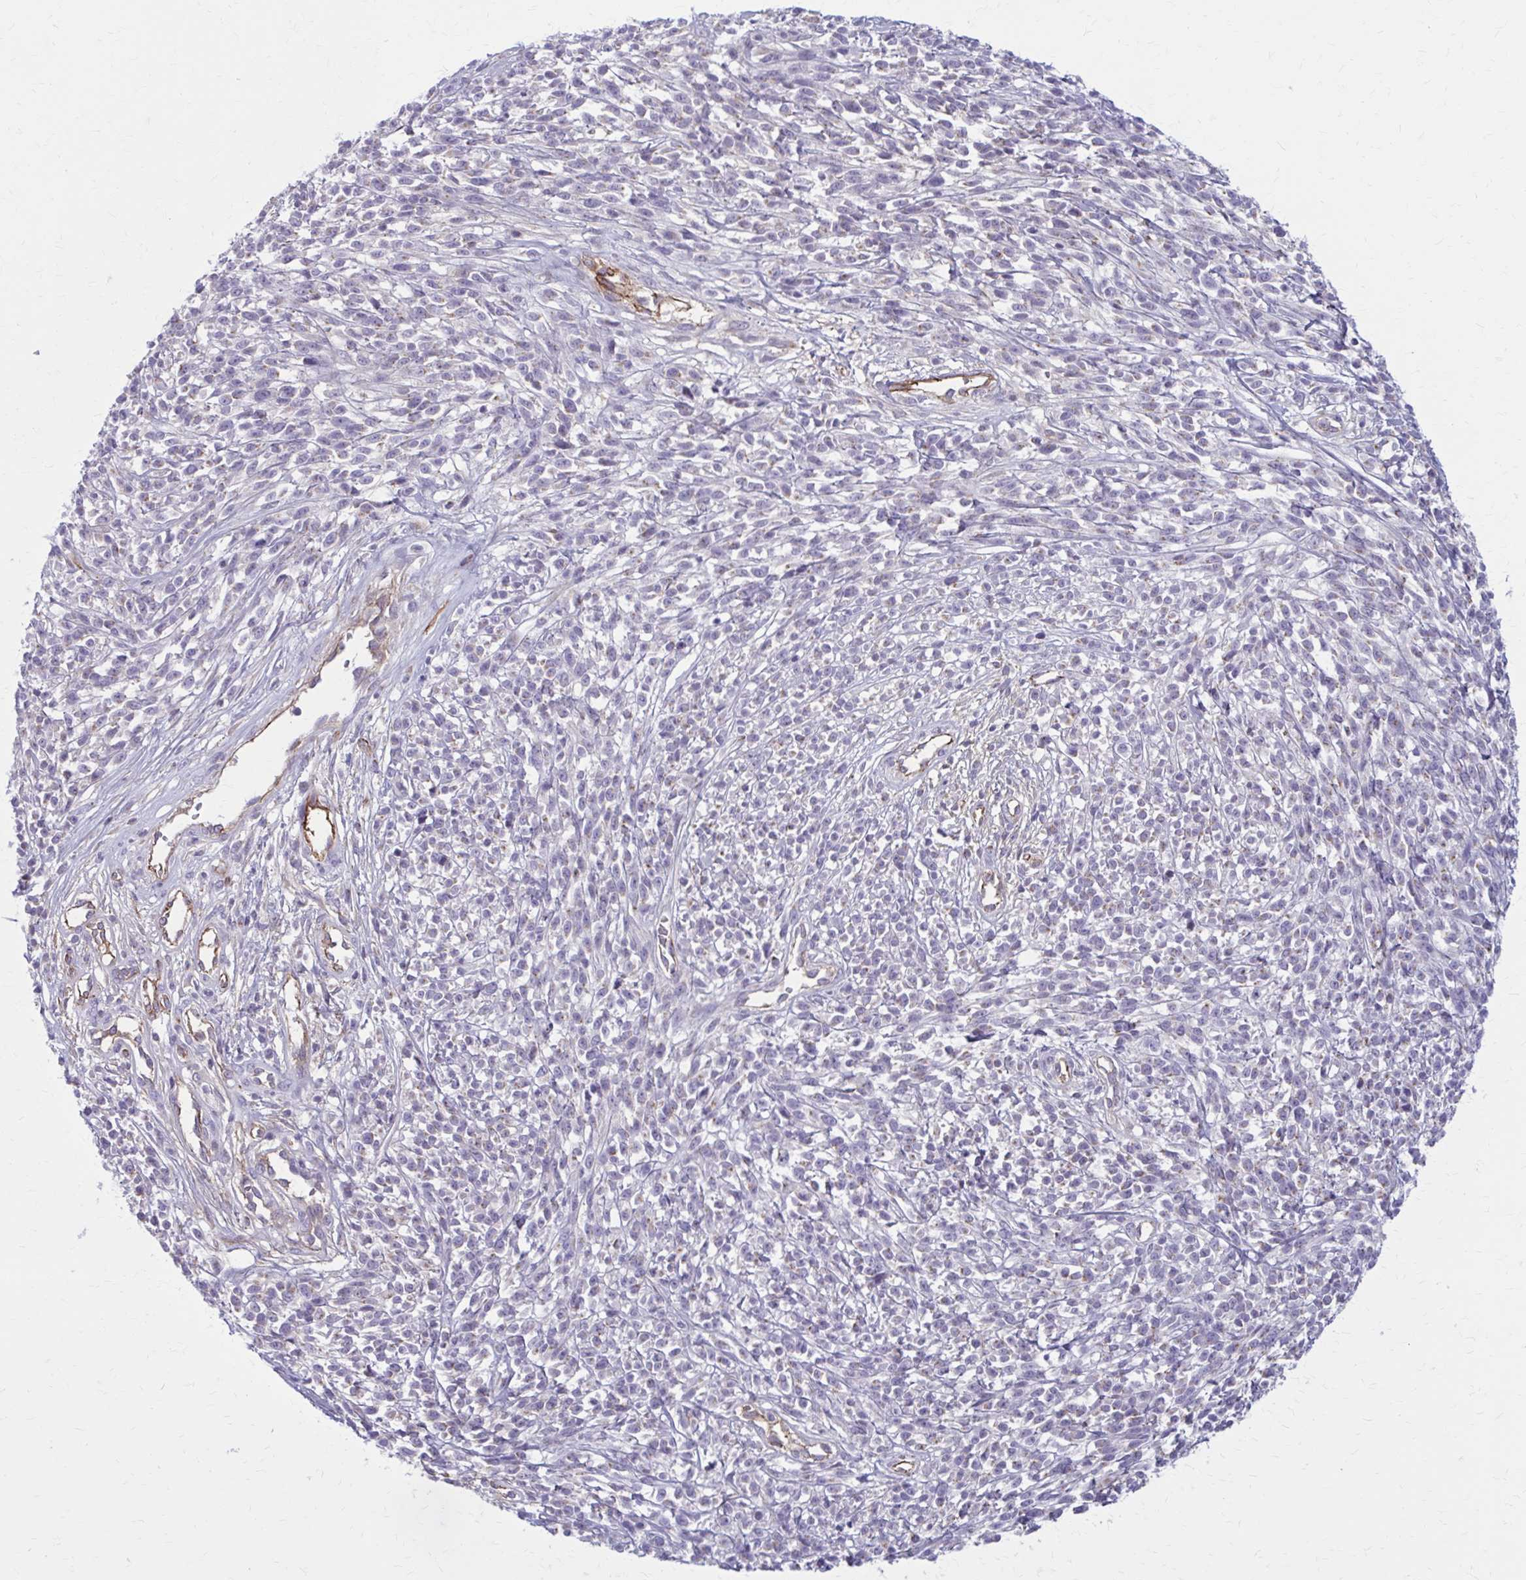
{"staining": {"intensity": "negative", "quantity": "none", "location": "none"}, "tissue": "melanoma", "cell_type": "Tumor cells", "image_type": "cancer", "snomed": [{"axis": "morphology", "description": "Malignant melanoma, NOS"}, {"axis": "topography", "description": "Skin"}, {"axis": "topography", "description": "Skin of trunk"}], "caption": "Tumor cells show no significant expression in malignant melanoma.", "gene": "ZDHHC7", "patient": {"sex": "male", "age": 74}}